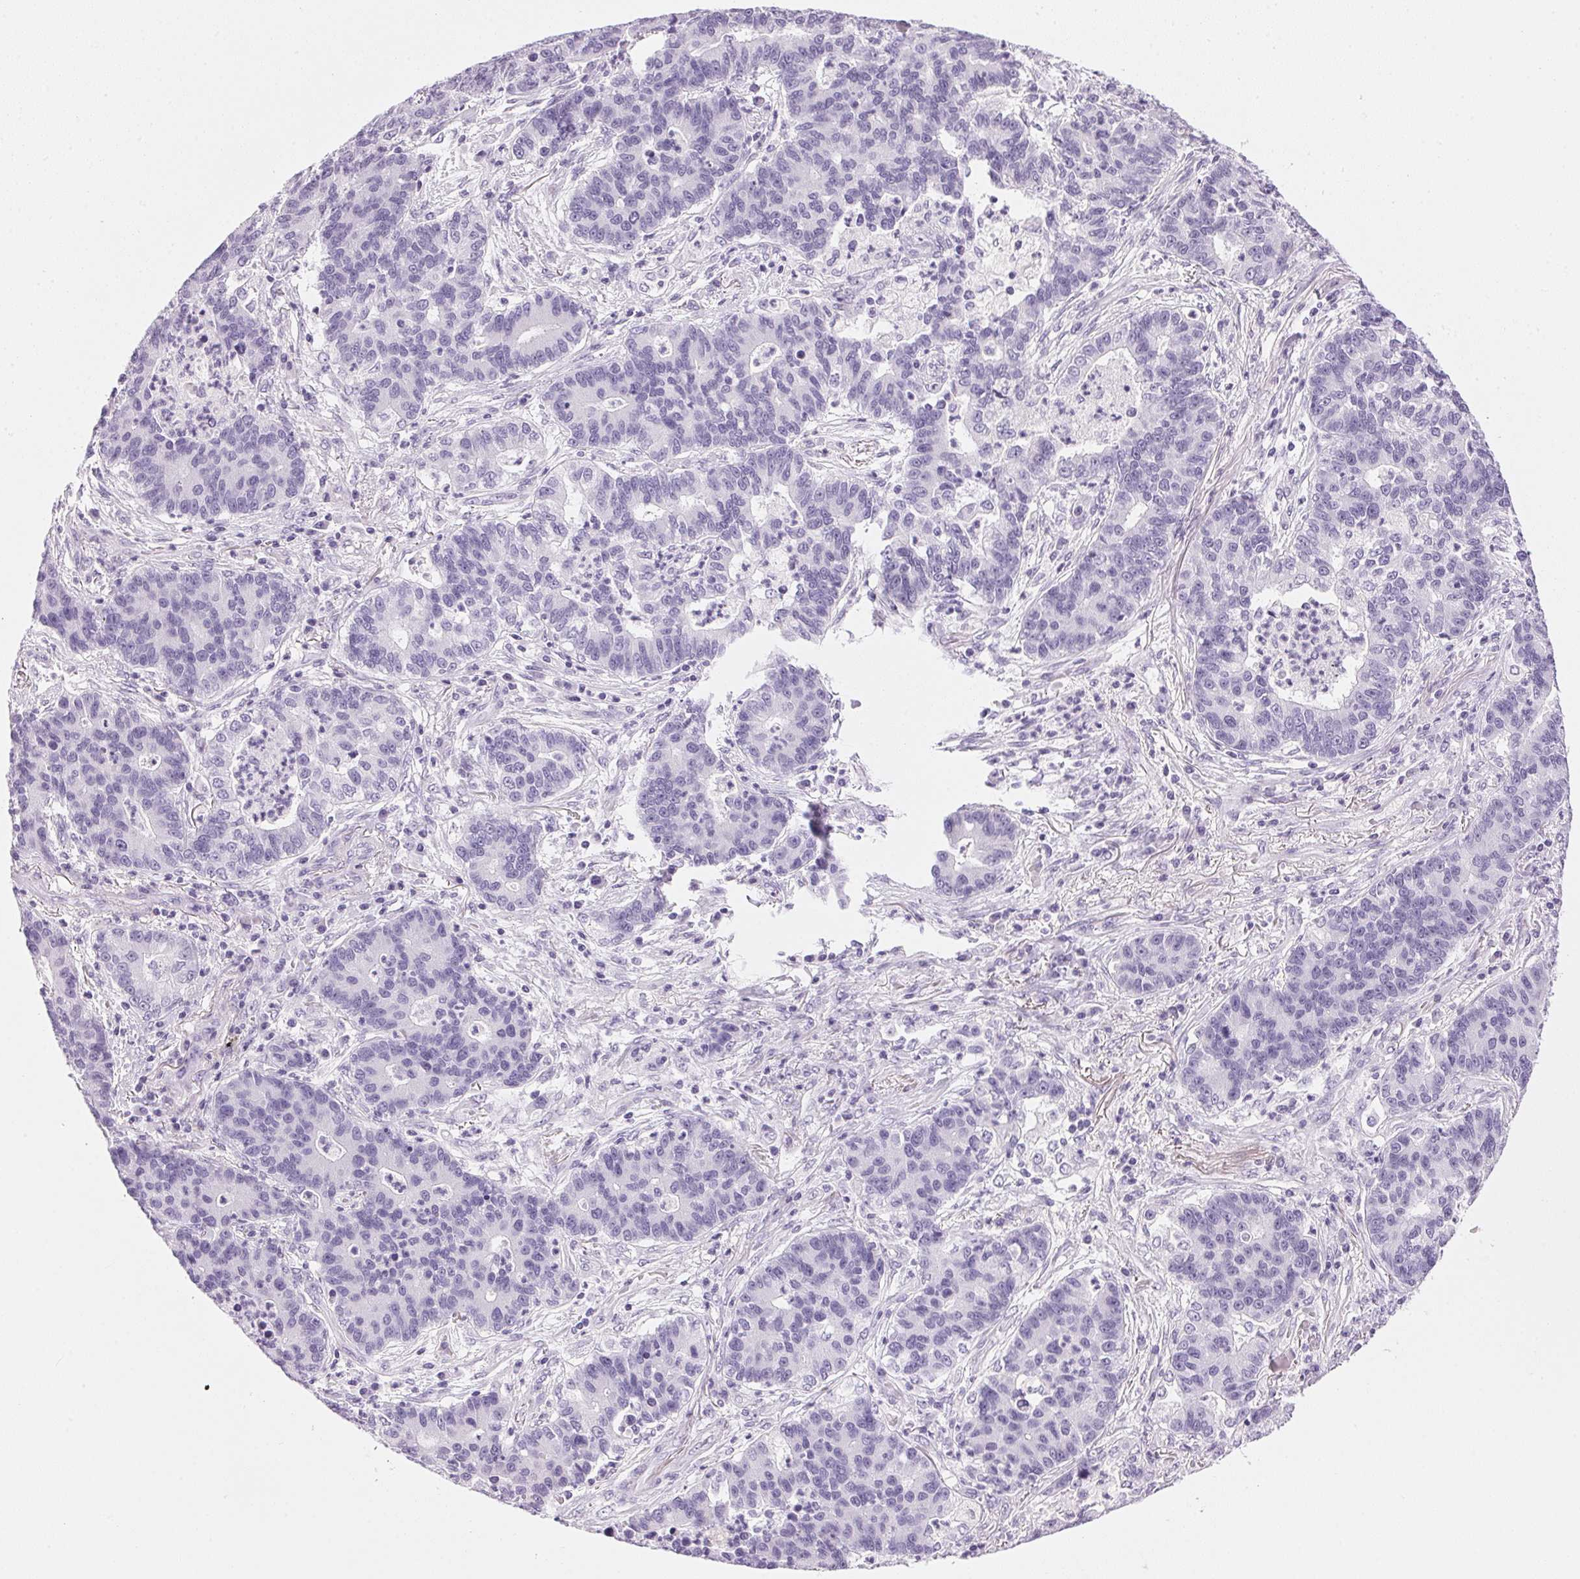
{"staining": {"intensity": "negative", "quantity": "none", "location": "none"}, "tissue": "lung cancer", "cell_type": "Tumor cells", "image_type": "cancer", "snomed": [{"axis": "morphology", "description": "Adenocarcinoma, NOS"}, {"axis": "topography", "description": "Lung"}], "caption": "DAB (3,3'-diaminobenzidine) immunohistochemical staining of adenocarcinoma (lung) reveals no significant staining in tumor cells.", "gene": "IGFBP1", "patient": {"sex": "female", "age": 57}}